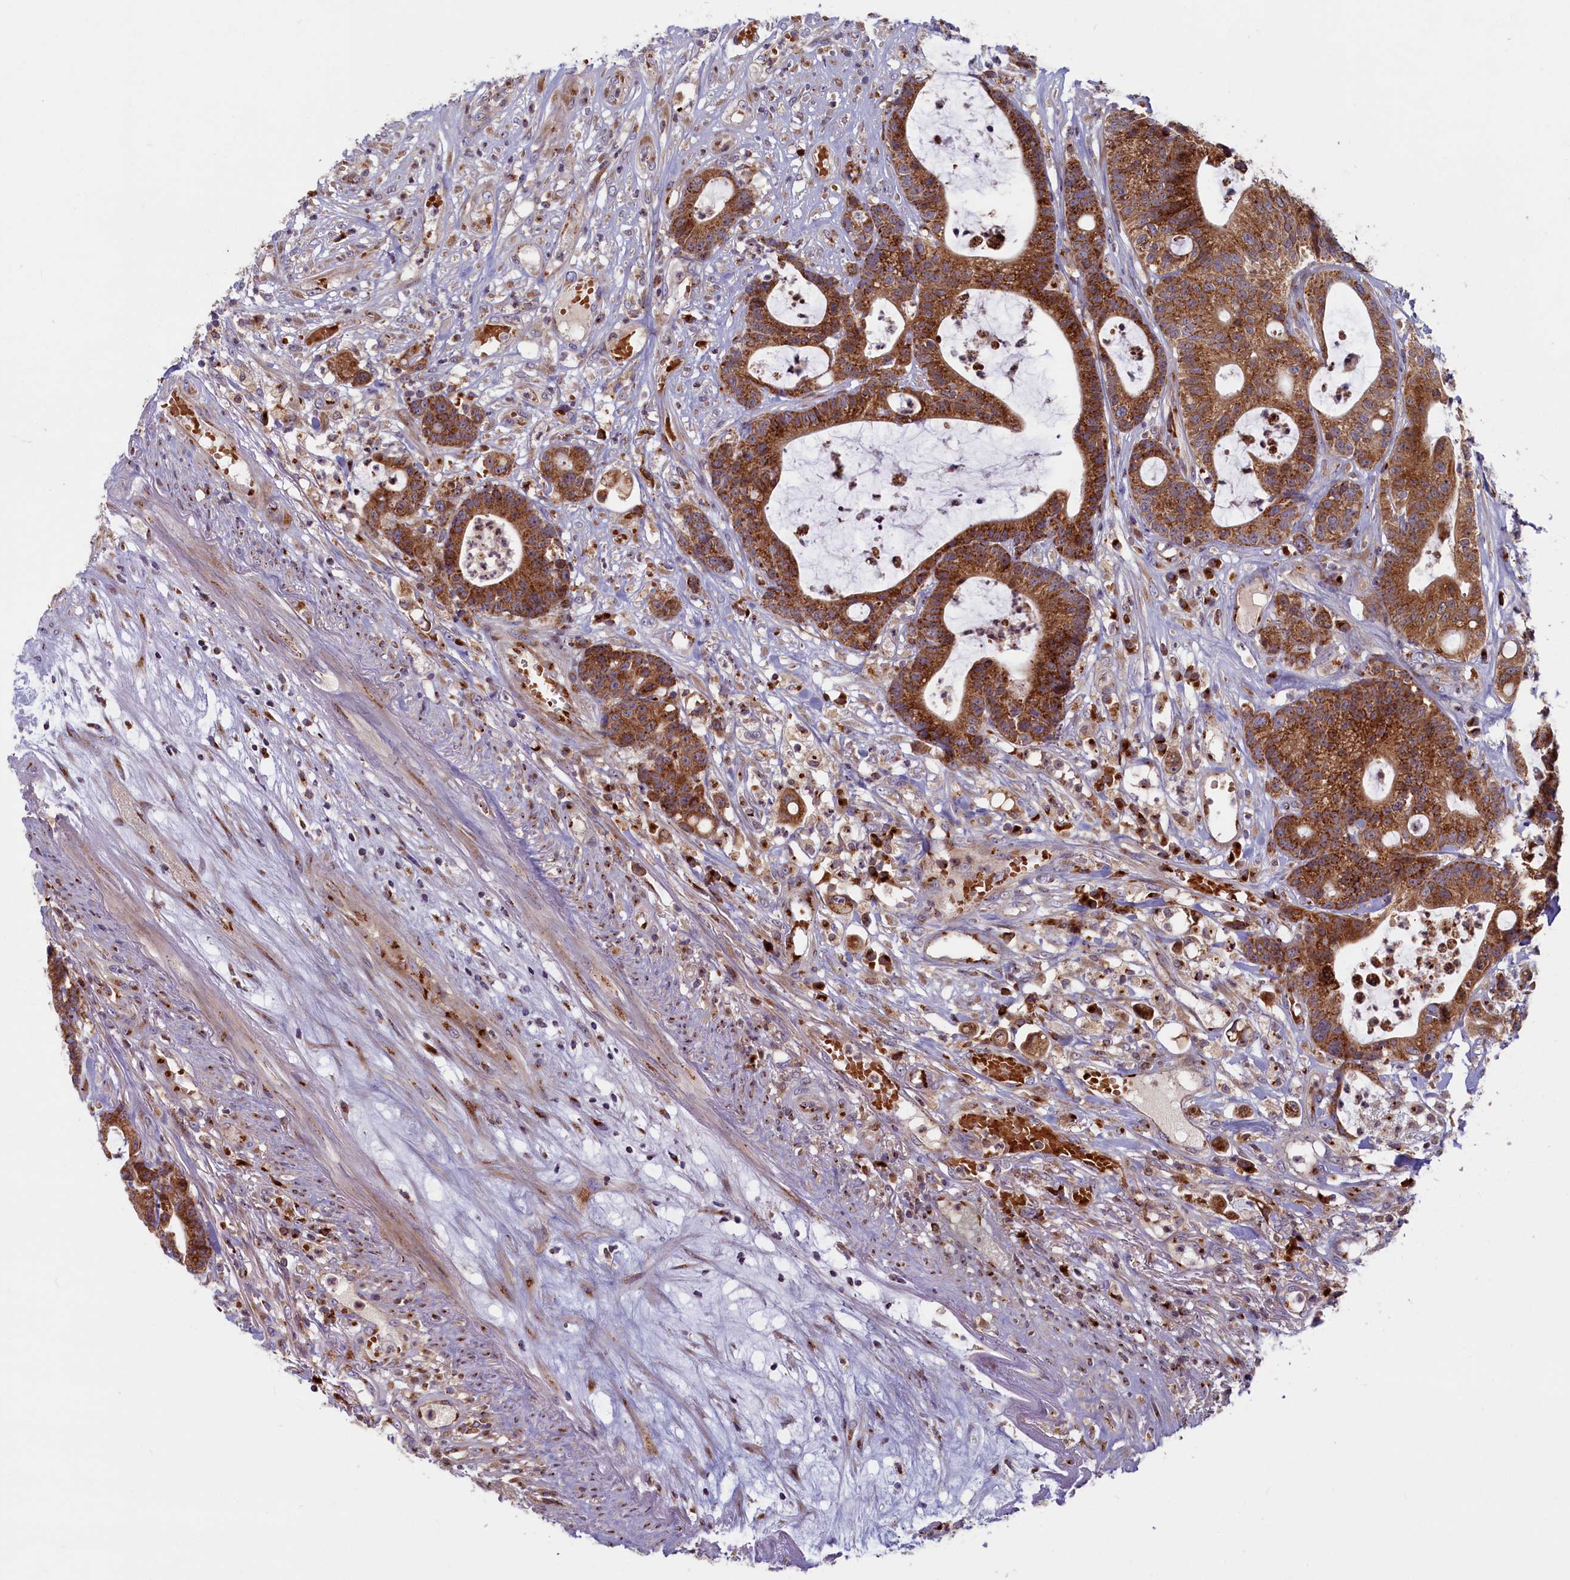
{"staining": {"intensity": "strong", "quantity": ">75%", "location": "cytoplasmic/membranous"}, "tissue": "colorectal cancer", "cell_type": "Tumor cells", "image_type": "cancer", "snomed": [{"axis": "morphology", "description": "Adenocarcinoma, NOS"}, {"axis": "topography", "description": "Colon"}], "caption": "Immunohistochemistry of colorectal cancer (adenocarcinoma) demonstrates high levels of strong cytoplasmic/membranous expression in about >75% of tumor cells.", "gene": "BLVRB", "patient": {"sex": "female", "age": 84}}